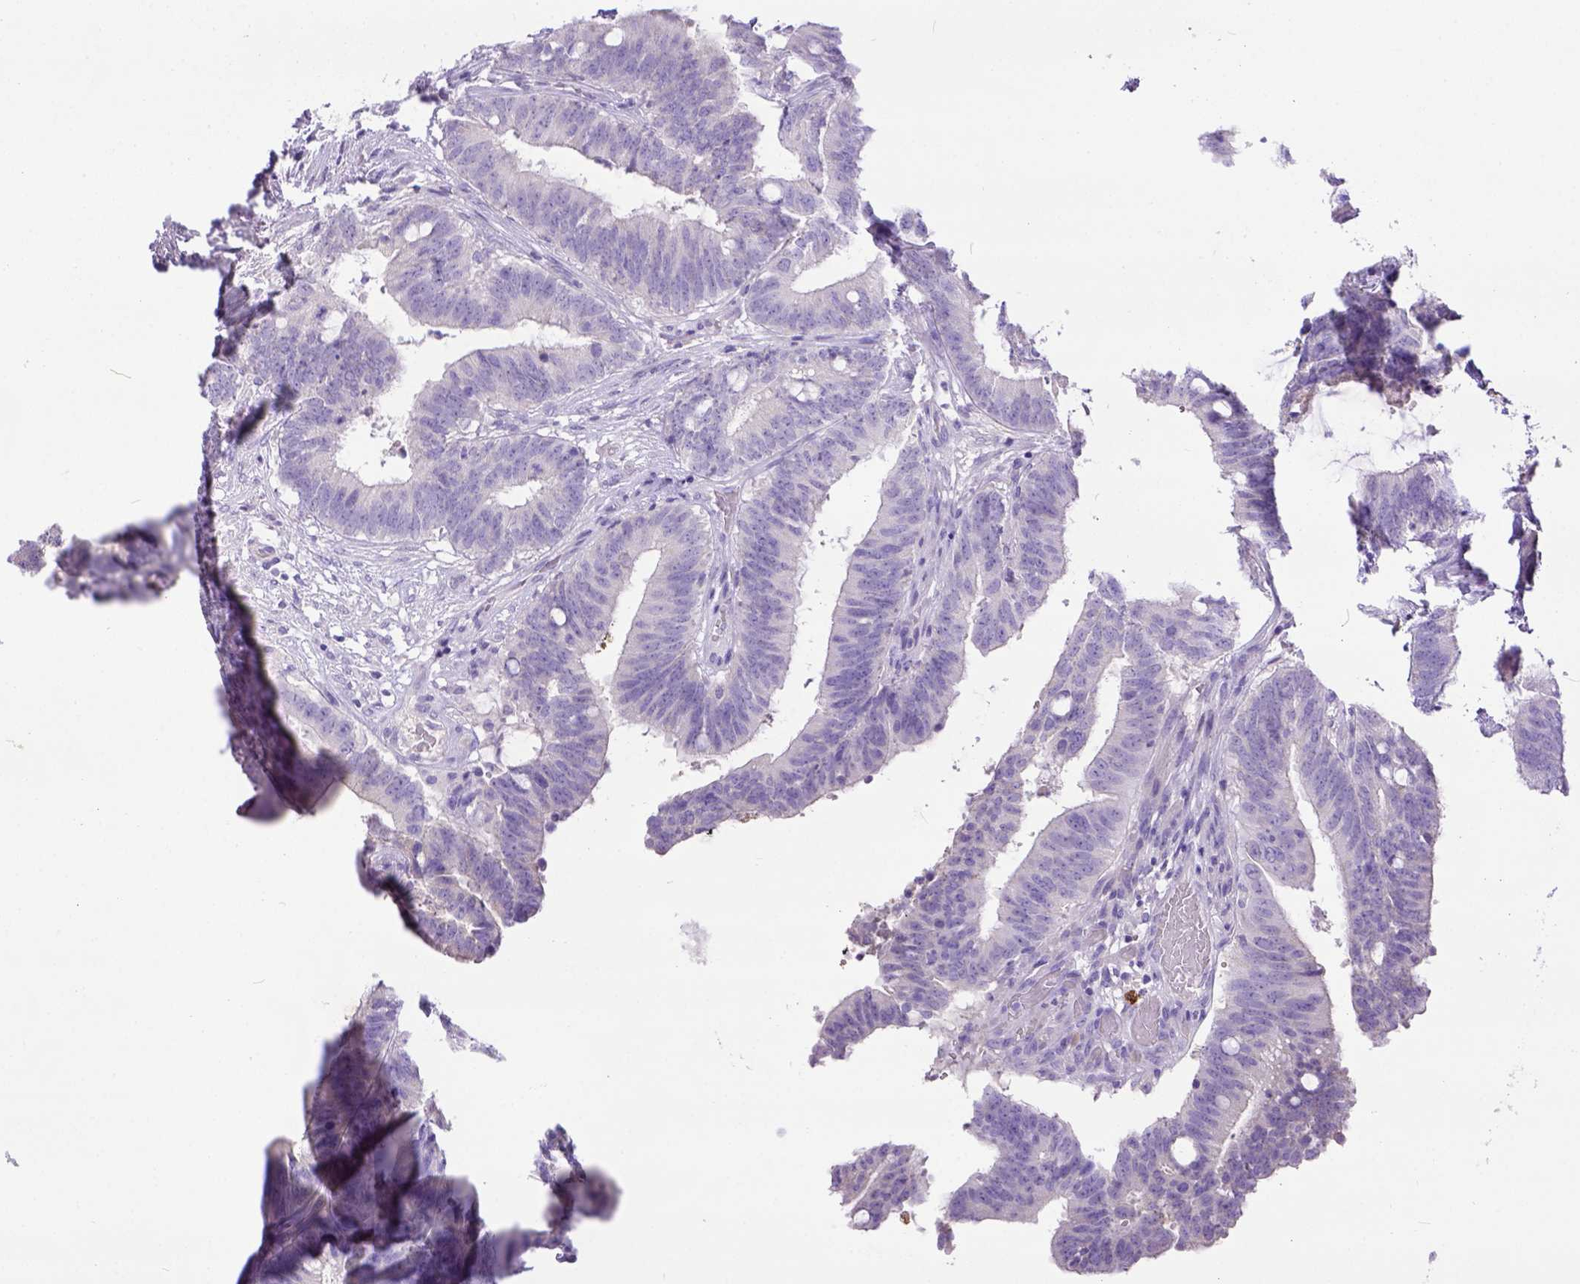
{"staining": {"intensity": "negative", "quantity": "none", "location": "none"}, "tissue": "colorectal cancer", "cell_type": "Tumor cells", "image_type": "cancer", "snomed": [{"axis": "morphology", "description": "Adenocarcinoma, NOS"}, {"axis": "topography", "description": "Colon"}], "caption": "IHC of human colorectal adenocarcinoma displays no expression in tumor cells.", "gene": "KIT", "patient": {"sex": "female", "age": 43}}